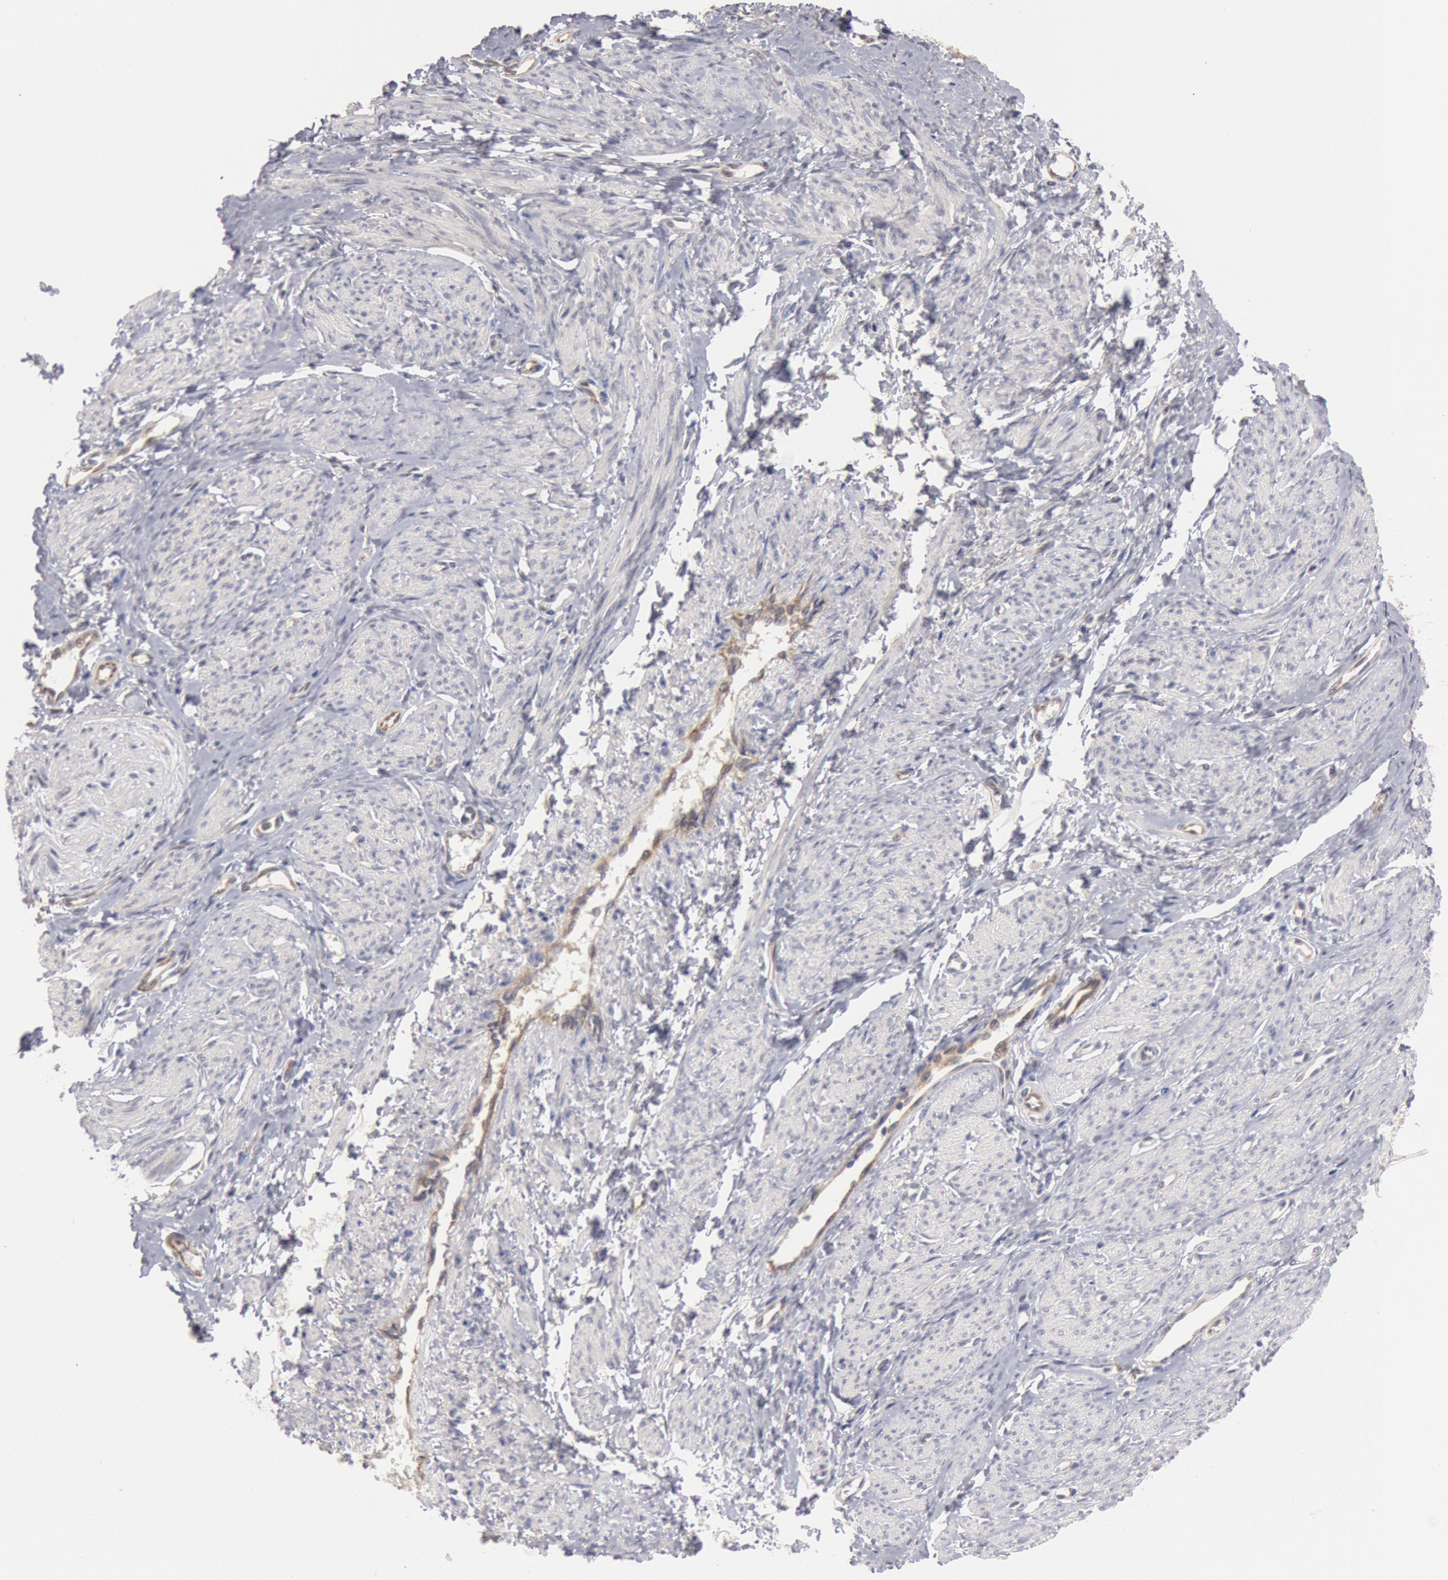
{"staining": {"intensity": "negative", "quantity": "none", "location": "none"}, "tissue": "smooth muscle", "cell_type": "Smooth muscle cells", "image_type": "normal", "snomed": [{"axis": "morphology", "description": "Normal tissue, NOS"}, {"axis": "topography", "description": "Smooth muscle"}, {"axis": "topography", "description": "Uterus"}], "caption": "Immunohistochemistry (IHC) histopathology image of normal smooth muscle: smooth muscle stained with DAB demonstrates no significant protein staining in smooth muscle cells.", "gene": "DNAJA1", "patient": {"sex": "female", "age": 39}}